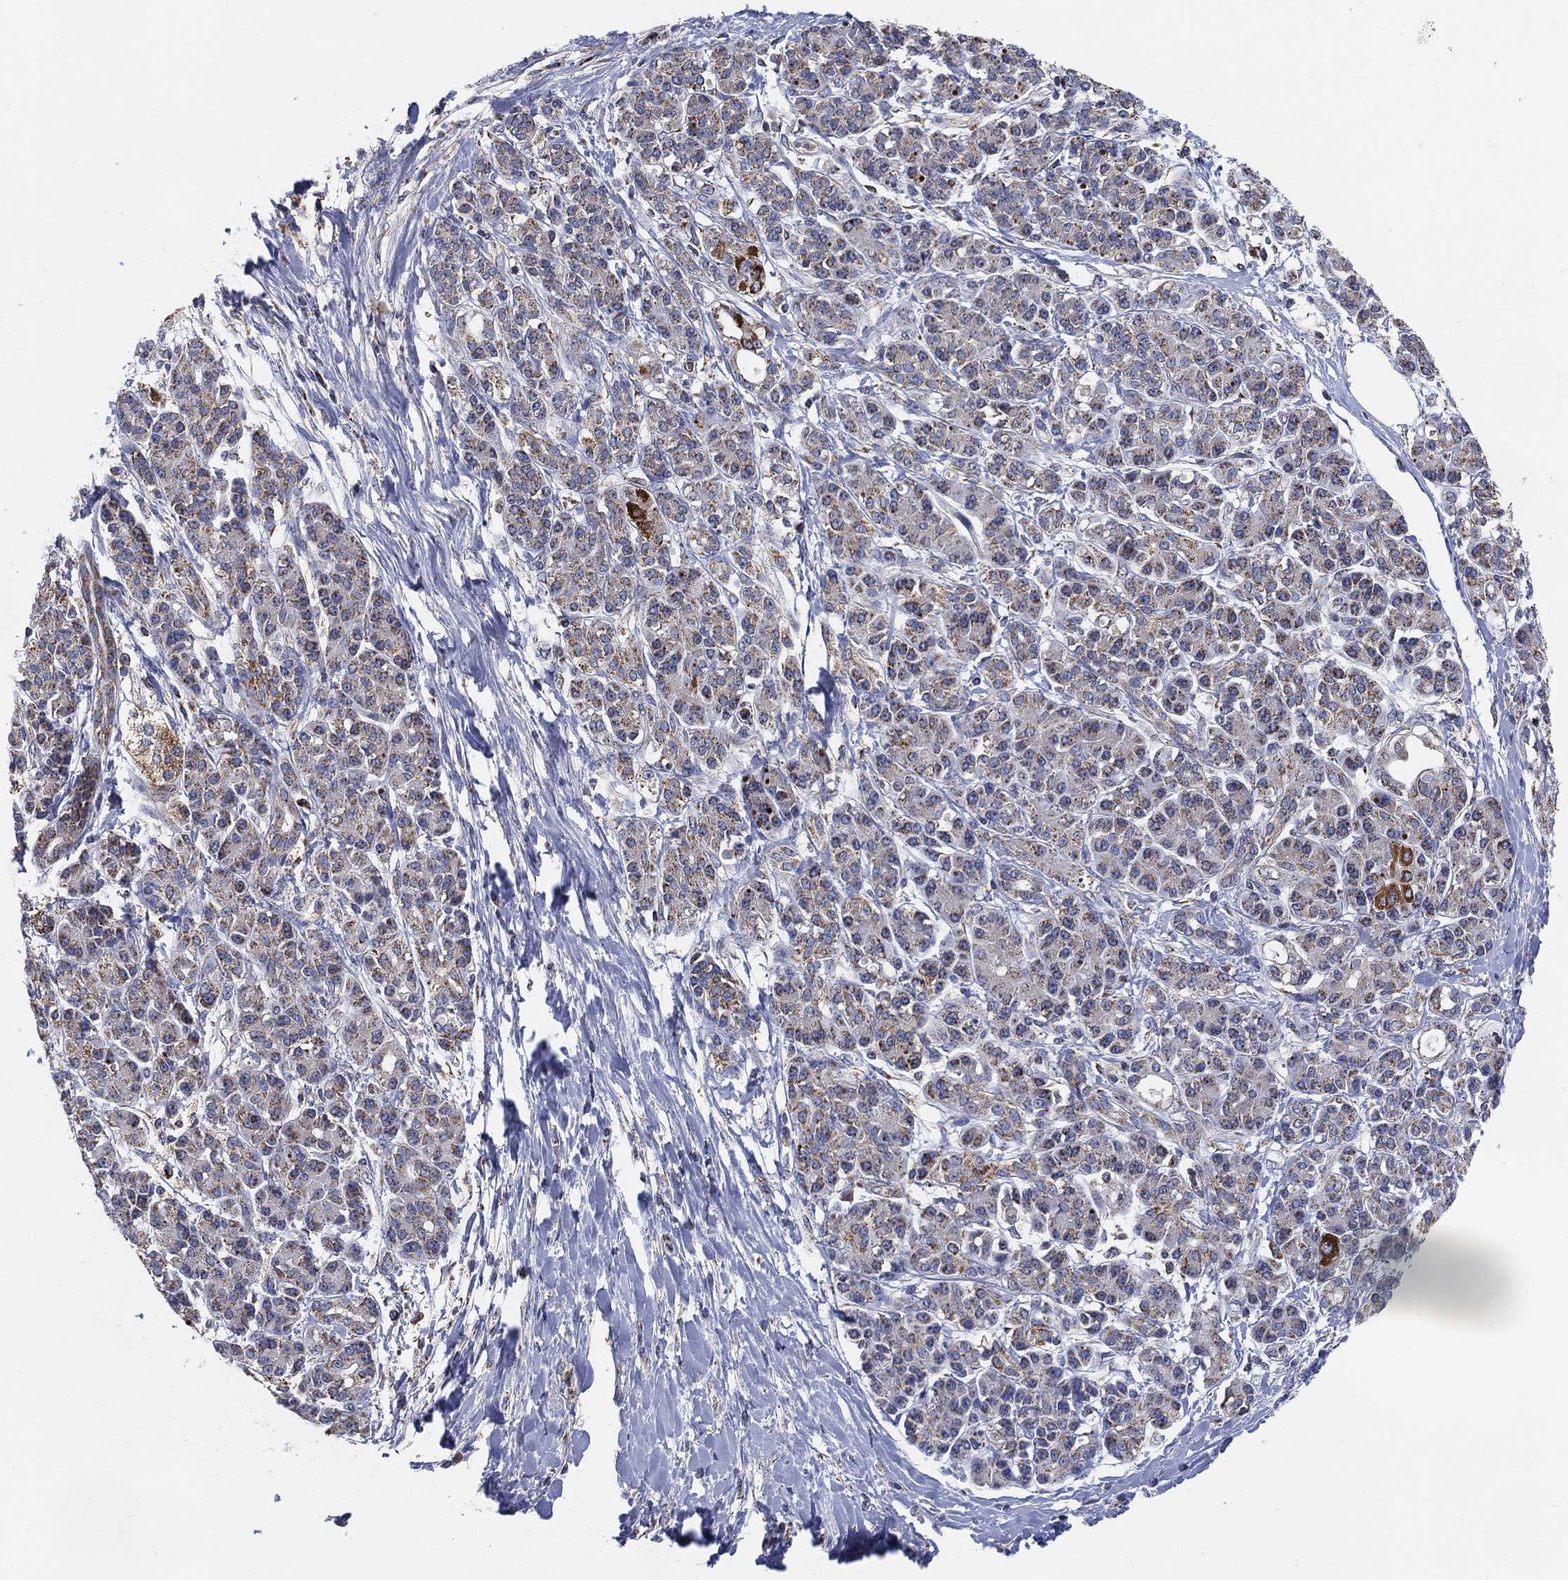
{"staining": {"intensity": "moderate", "quantity": "<25%", "location": "cytoplasmic/membranous"}, "tissue": "pancreatic cancer", "cell_type": "Tumor cells", "image_type": "cancer", "snomed": [{"axis": "morphology", "description": "Adenocarcinoma, NOS"}, {"axis": "topography", "description": "Pancreas"}], "caption": "Protein staining shows moderate cytoplasmic/membranous positivity in approximately <25% of tumor cells in adenocarcinoma (pancreatic).", "gene": "GCAT", "patient": {"sex": "female", "age": 56}}